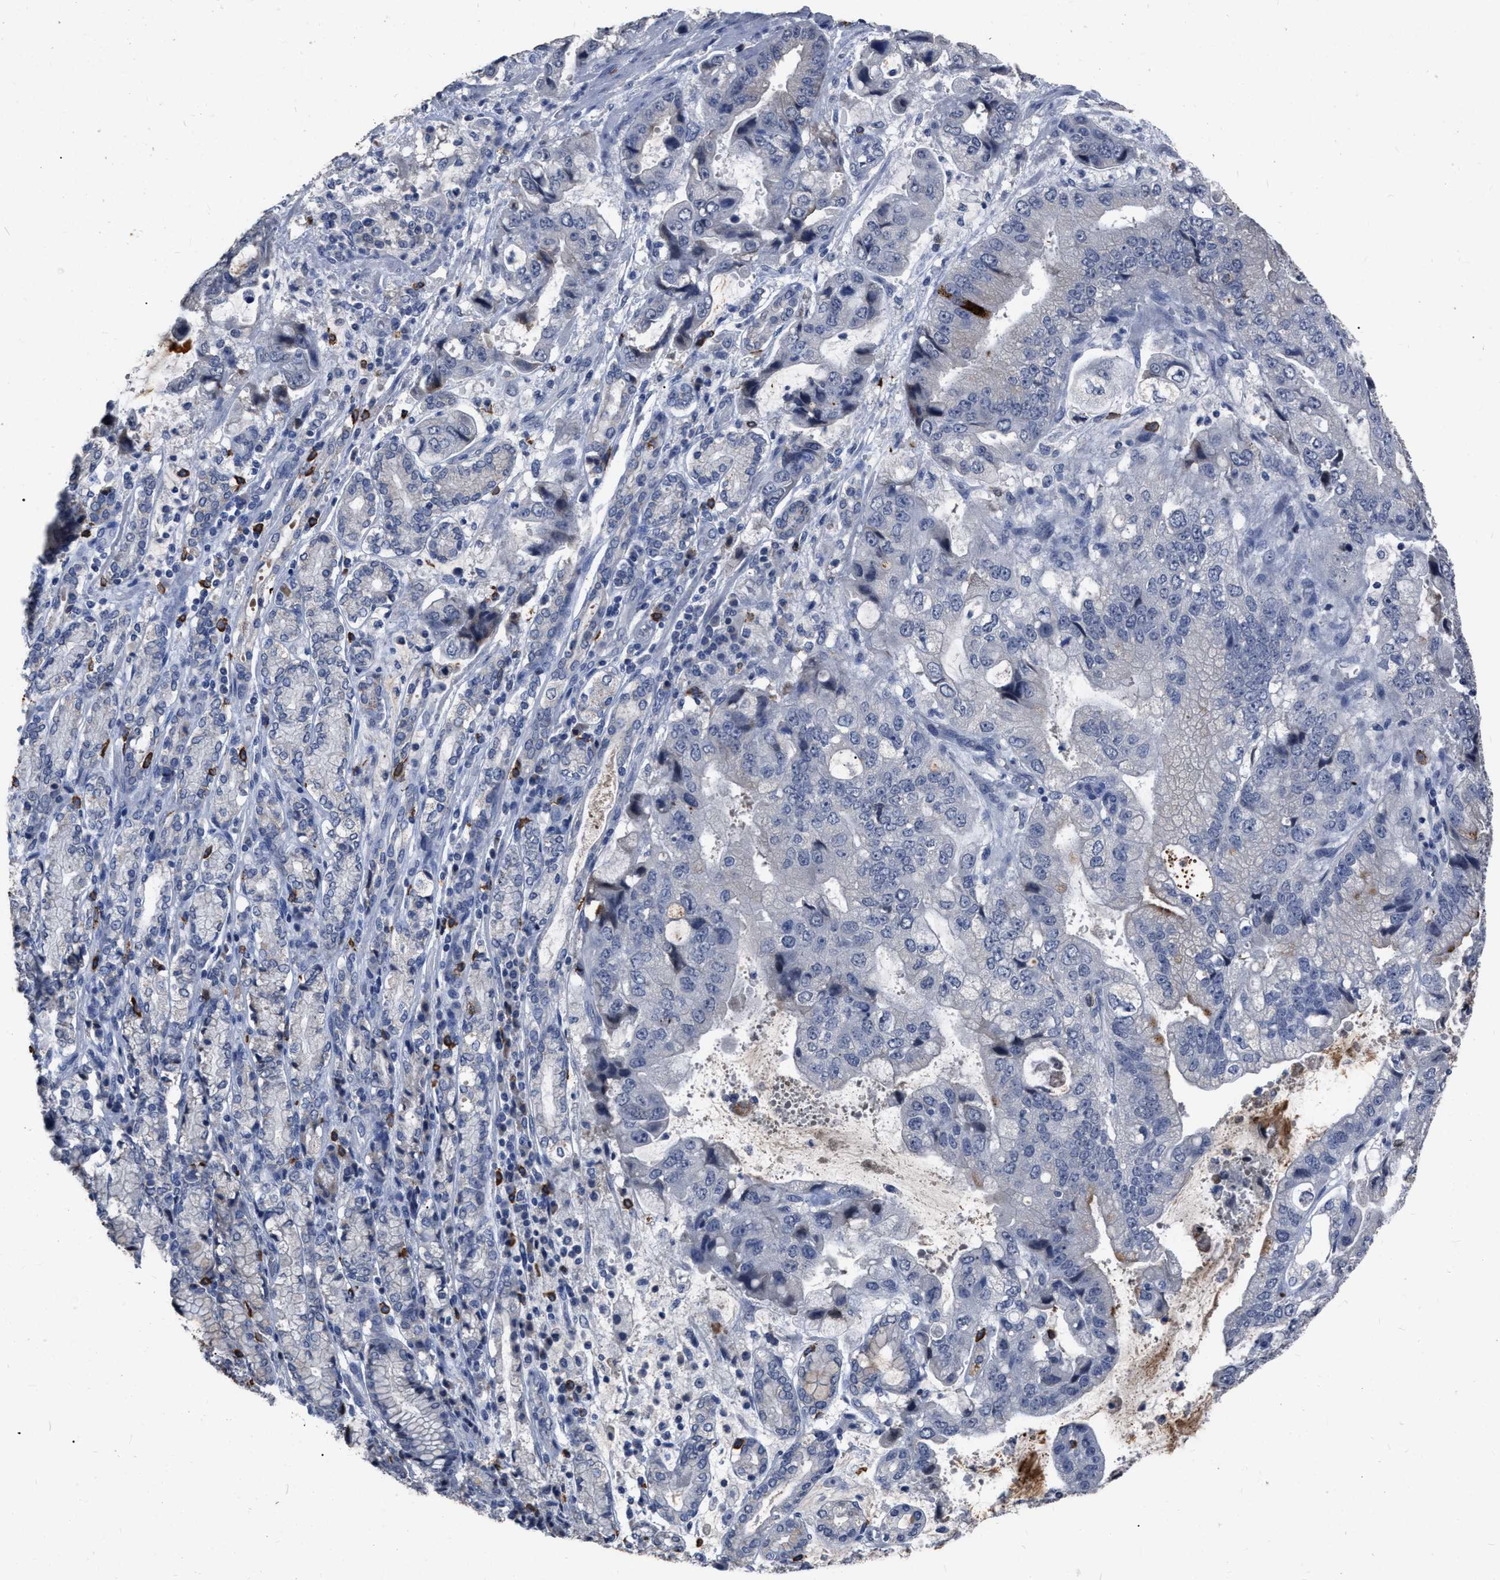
{"staining": {"intensity": "negative", "quantity": "none", "location": "none"}, "tissue": "stomach cancer", "cell_type": "Tumor cells", "image_type": "cancer", "snomed": [{"axis": "morphology", "description": "Normal tissue, NOS"}, {"axis": "morphology", "description": "Adenocarcinoma, NOS"}, {"axis": "topography", "description": "Stomach"}], "caption": "Immunohistochemistry (IHC) of human adenocarcinoma (stomach) demonstrates no staining in tumor cells. (Stains: DAB IHC with hematoxylin counter stain, Microscopy: brightfield microscopy at high magnification).", "gene": "HABP2", "patient": {"sex": "male", "age": 62}}